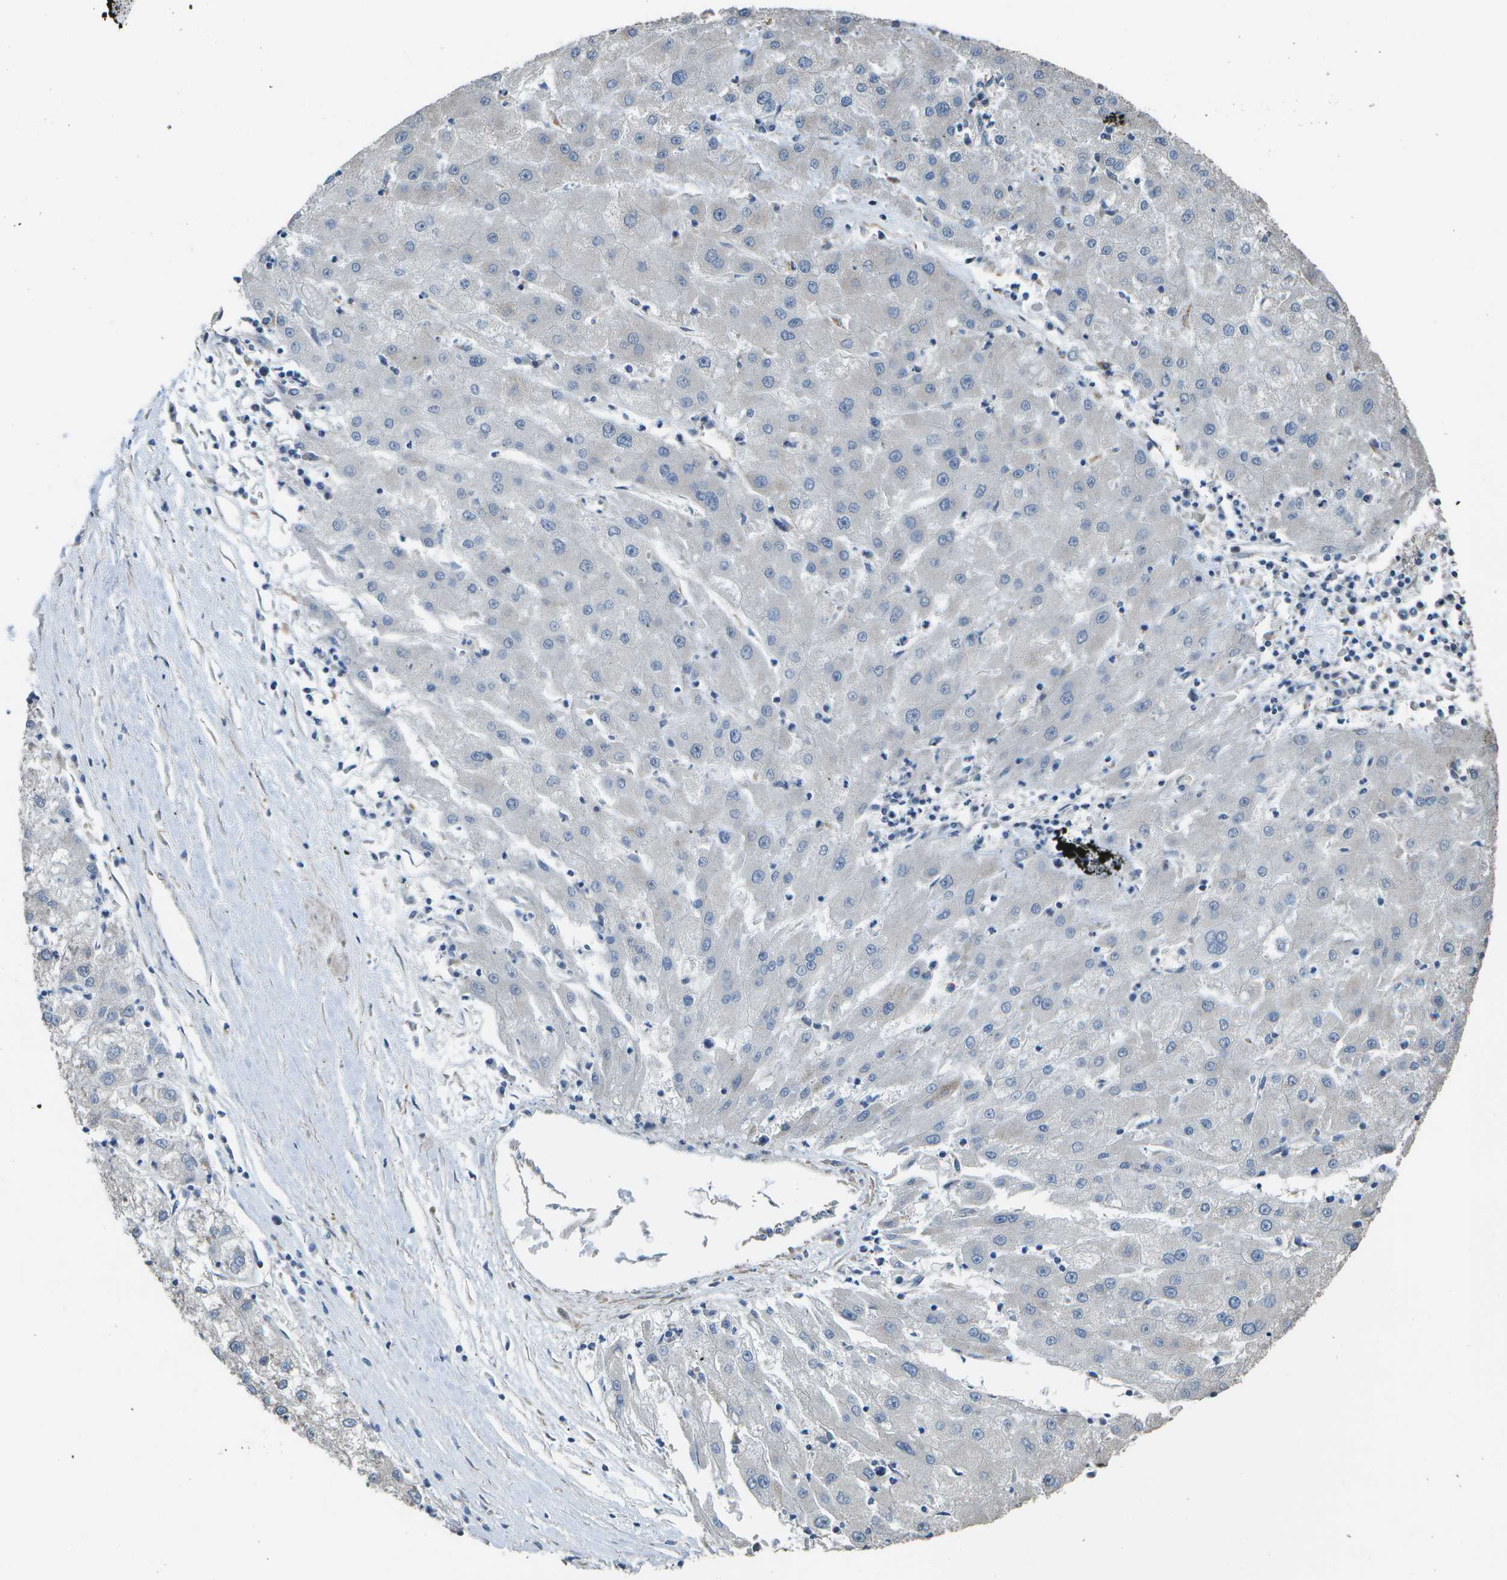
{"staining": {"intensity": "negative", "quantity": "none", "location": "none"}, "tissue": "liver cancer", "cell_type": "Tumor cells", "image_type": "cancer", "snomed": [{"axis": "morphology", "description": "Carcinoma, Hepatocellular, NOS"}, {"axis": "topography", "description": "Liver"}], "caption": "This is an immunohistochemistry (IHC) micrograph of liver cancer. There is no expression in tumor cells.", "gene": "CLNS1A", "patient": {"sex": "male", "age": 72}}